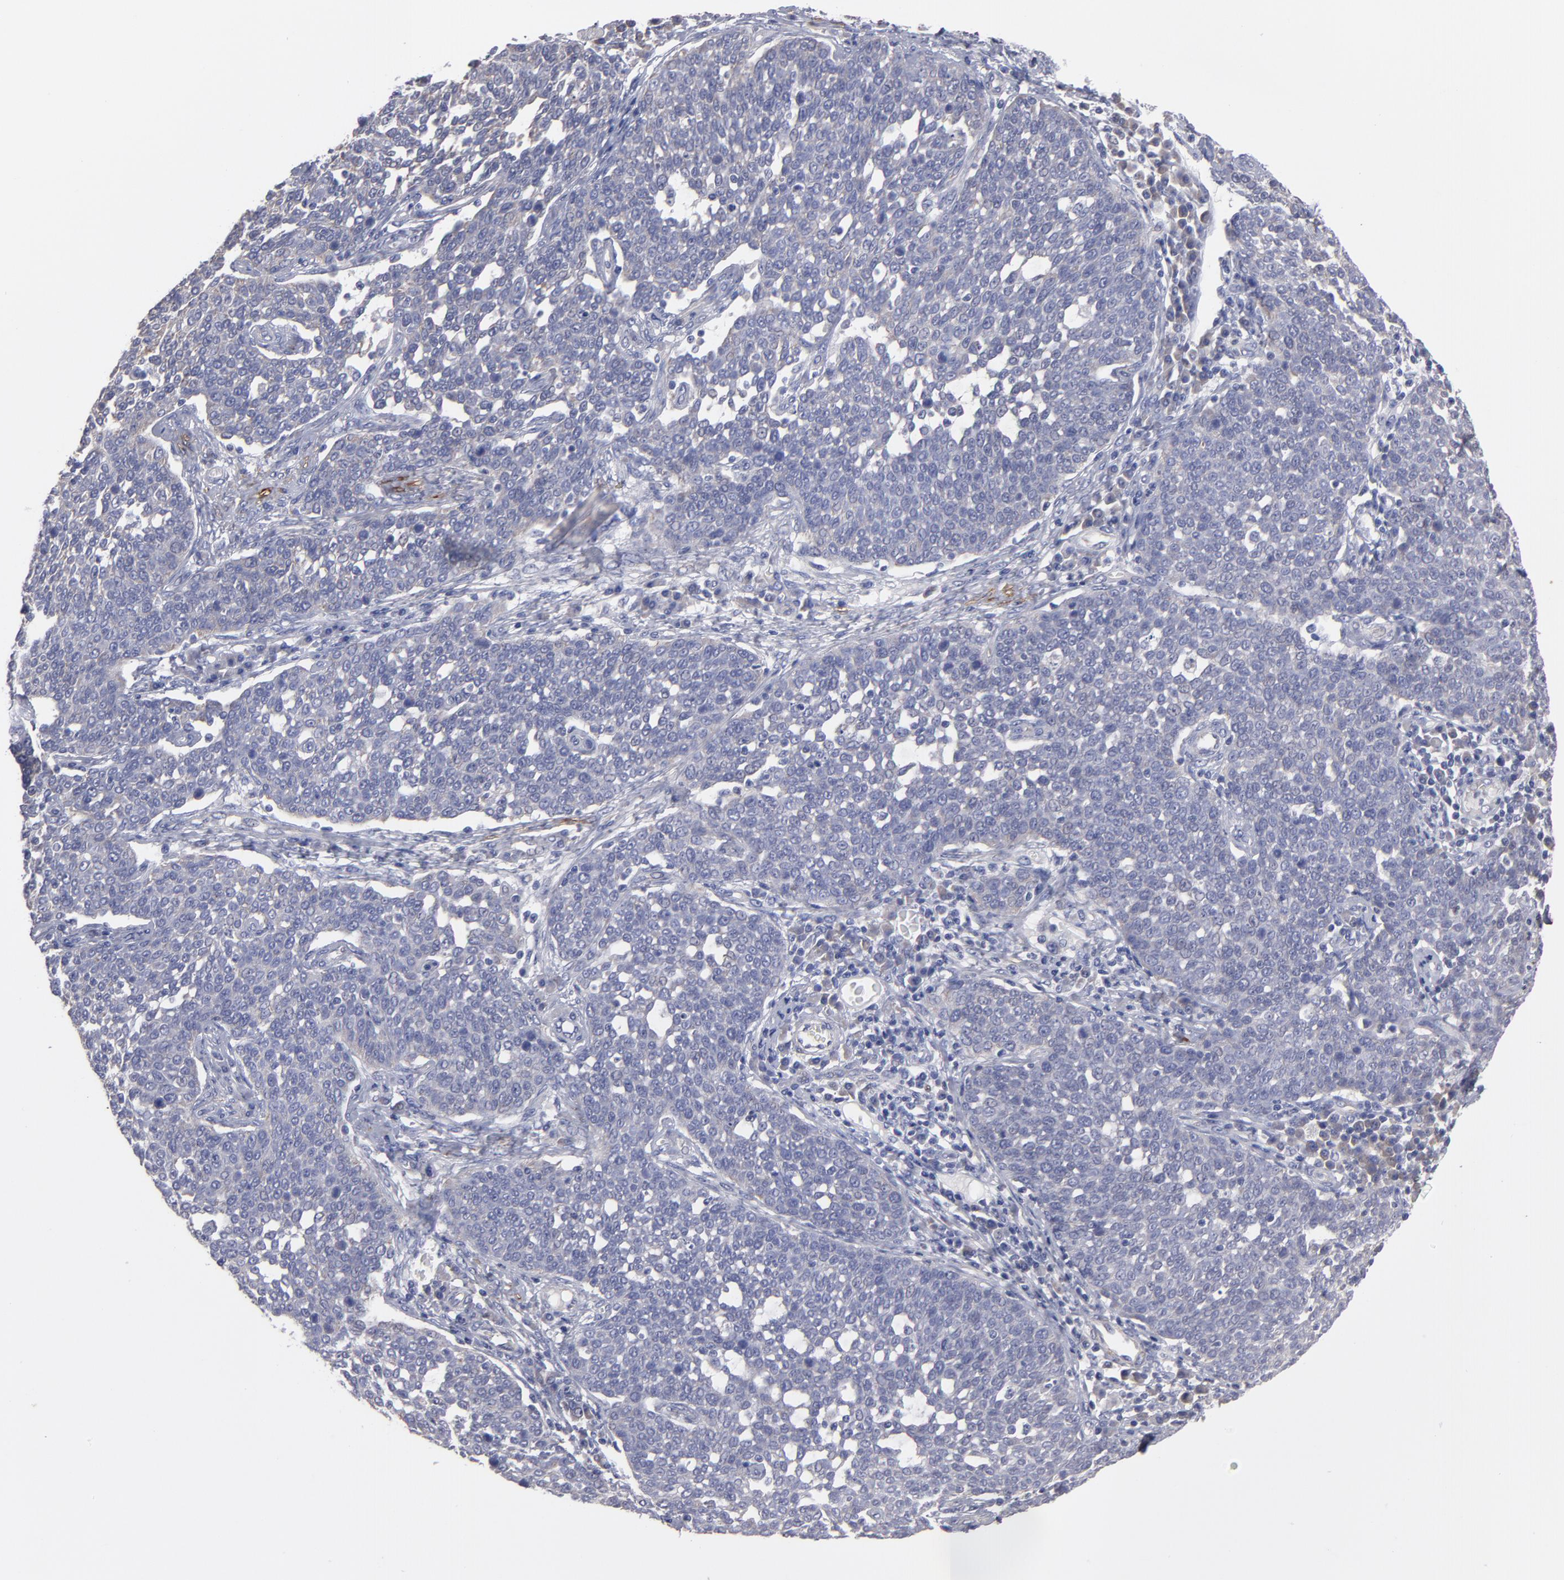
{"staining": {"intensity": "negative", "quantity": "none", "location": "none"}, "tissue": "cervical cancer", "cell_type": "Tumor cells", "image_type": "cancer", "snomed": [{"axis": "morphology", "description": "Squamous cell carcinoma, NOS"}, {"axis": "topography", "description": "Cervix"}], "caption": "This photomicrograph is of cervical cancer (squamous cell carcinoma) stained with immunohistochemistry to label a protein in brown with the nuclei are counter-stained blue. There is no positivity in tumor cells.", "gene": "SLMAP", "patient": {"sex": "female", "age": 34}}